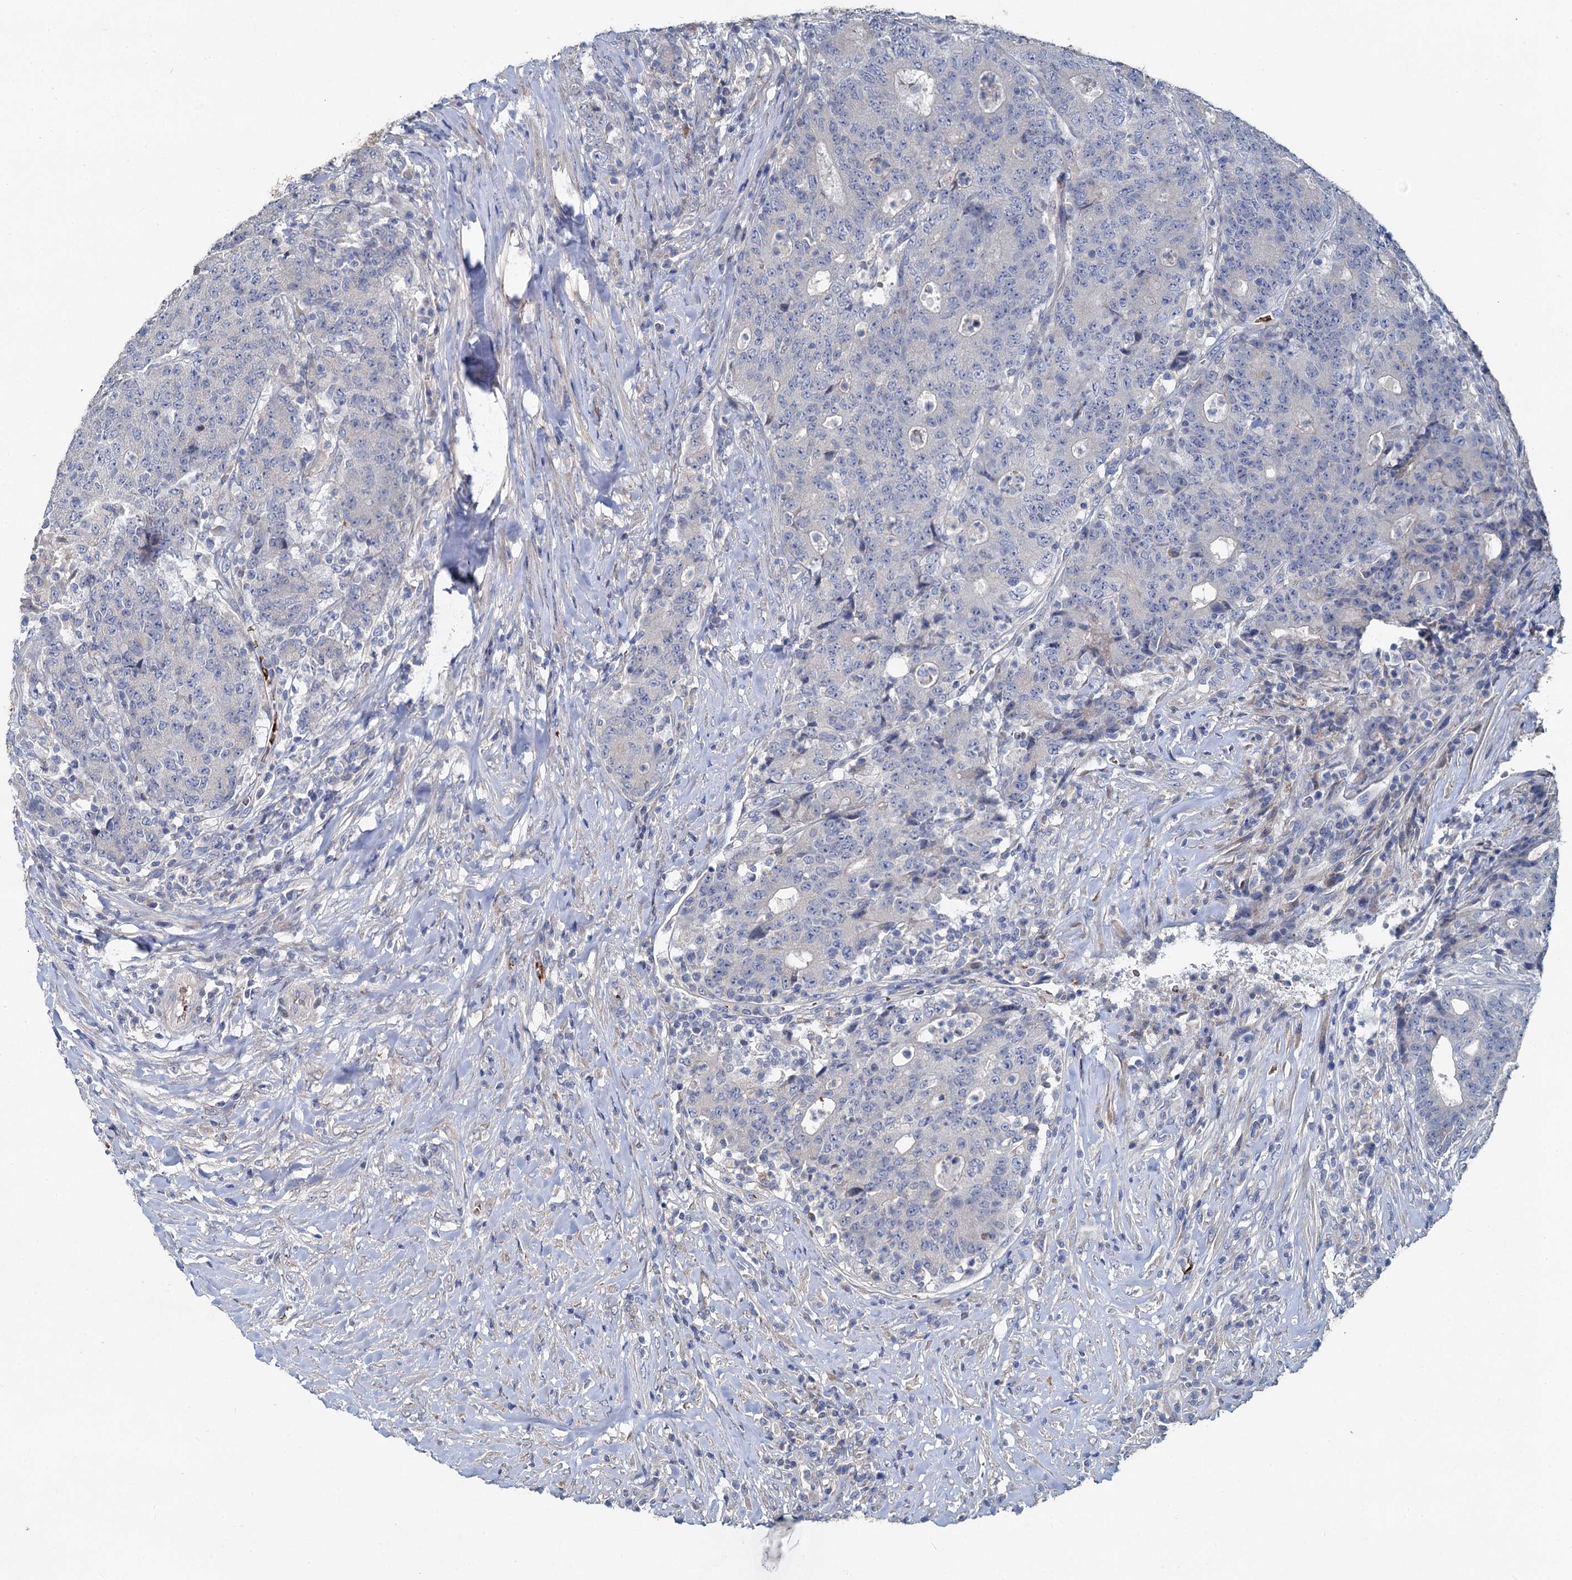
{"staining": {"intensity": "negative", "quantity": "none", "location": "none"}, "tissue": "colorectal cancer", "cell_type": "Tumor cells", "image_type": "cancer", "snomed": [{"axis": "morphology", "description": "Adenocarcinoma, NOS"}, {"axis": "topography", "description": "Colon"}], "caption": "This image is of adenocarcinoma (colorectal) stained with immunohistochemistry (IHC) to label a protein in brown with the nuclei are counter-stained blue. There is no positivity in tumor cells.", "gene": "TCTN2", "patient": {"sex": "female", "age": 75}}